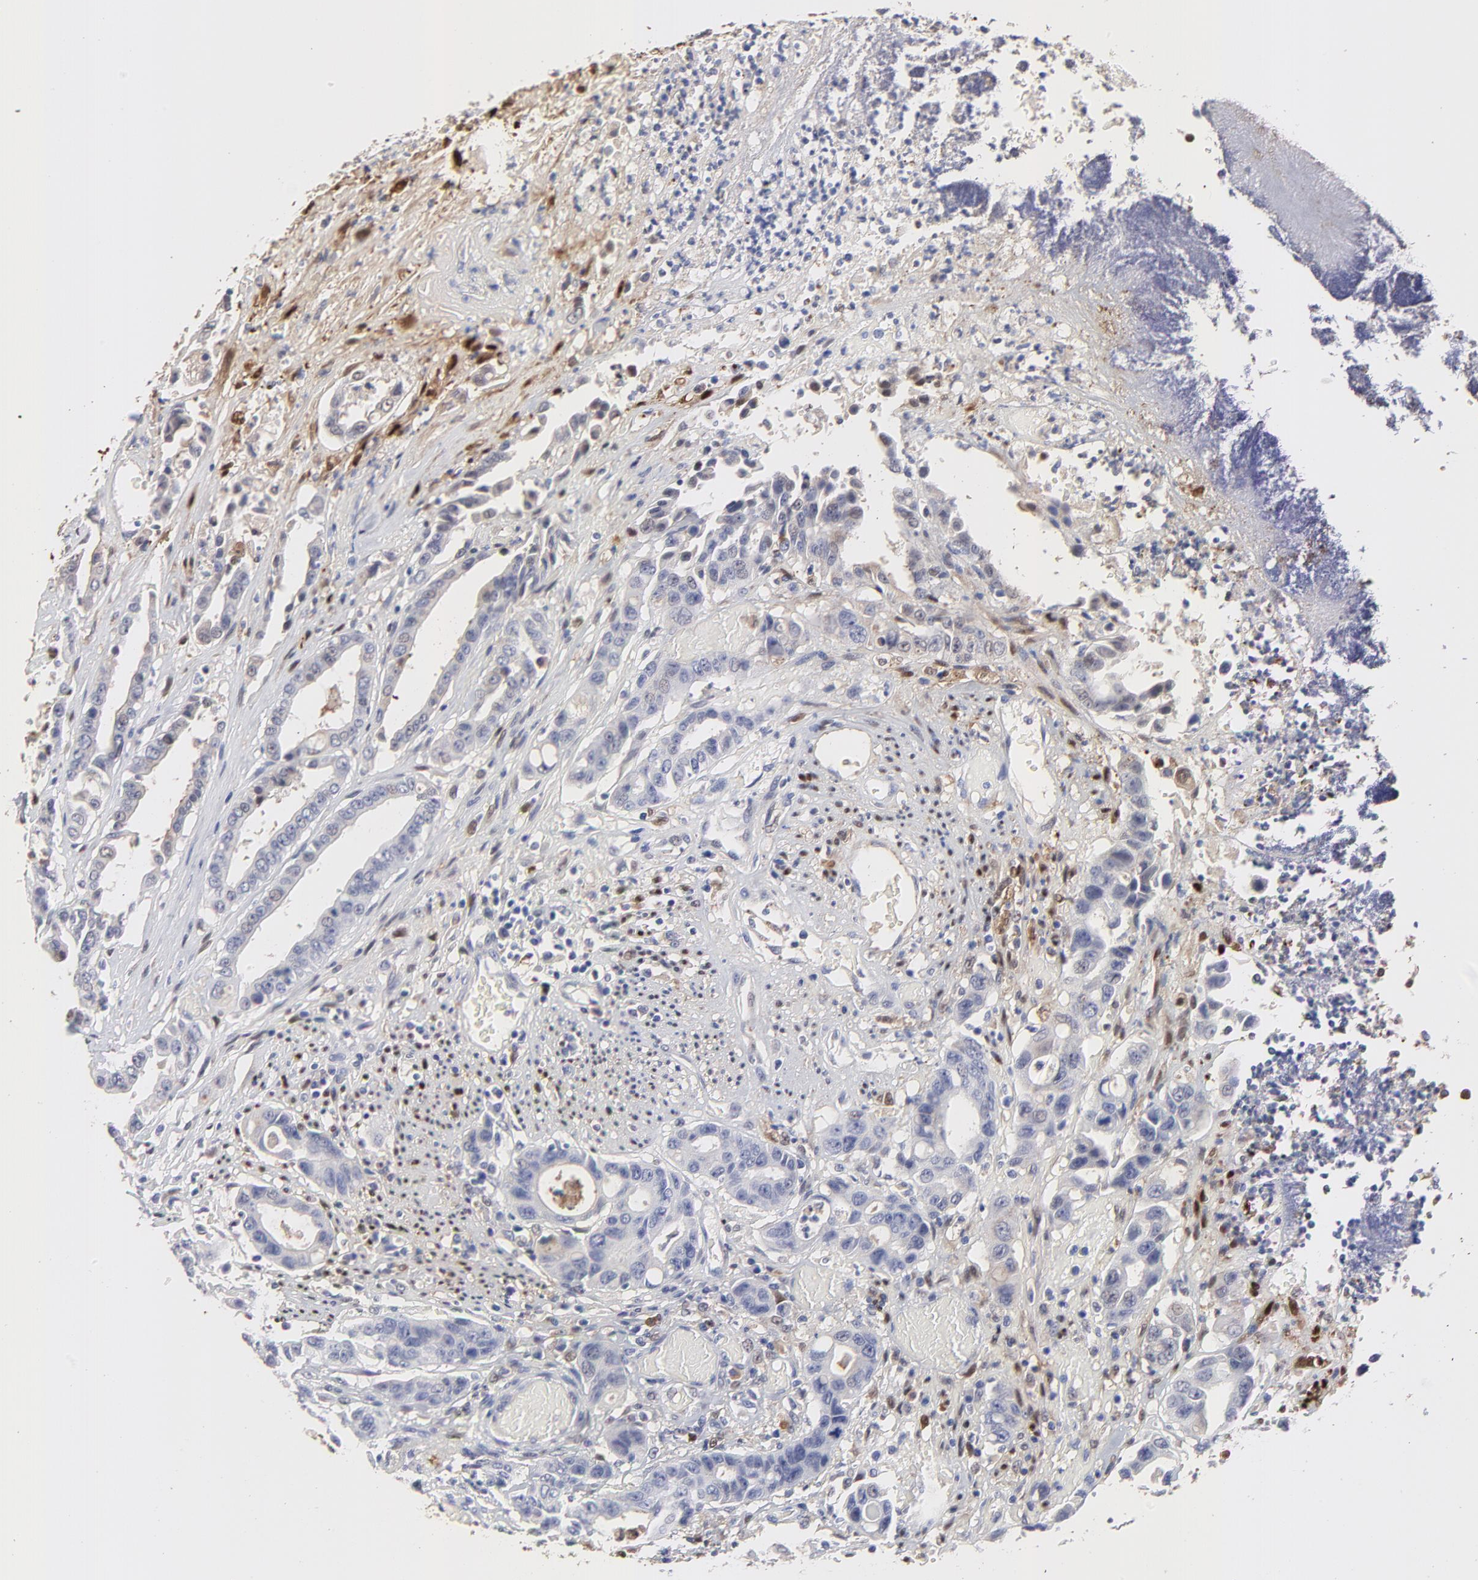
{"staining": {"intensity": "negative", "quantity": "none", "location": "none"}, "tissue": "colorectal cancer", "cell_type": "Tumor cells", "image_type": "cancer", "snomed": [{"axis": "morphology", "description": "Adenocarcinoma, NOS"}, {"axis": "topography", "description": "Colon"}], "caption": "DAB immunohistochemical staining of human colorectal cancer (adenocarcinoma) exhibits no significant staining in tumor cells.", "gene": "SMARCA1", "patient": {"sex": "female", "age": 70}}